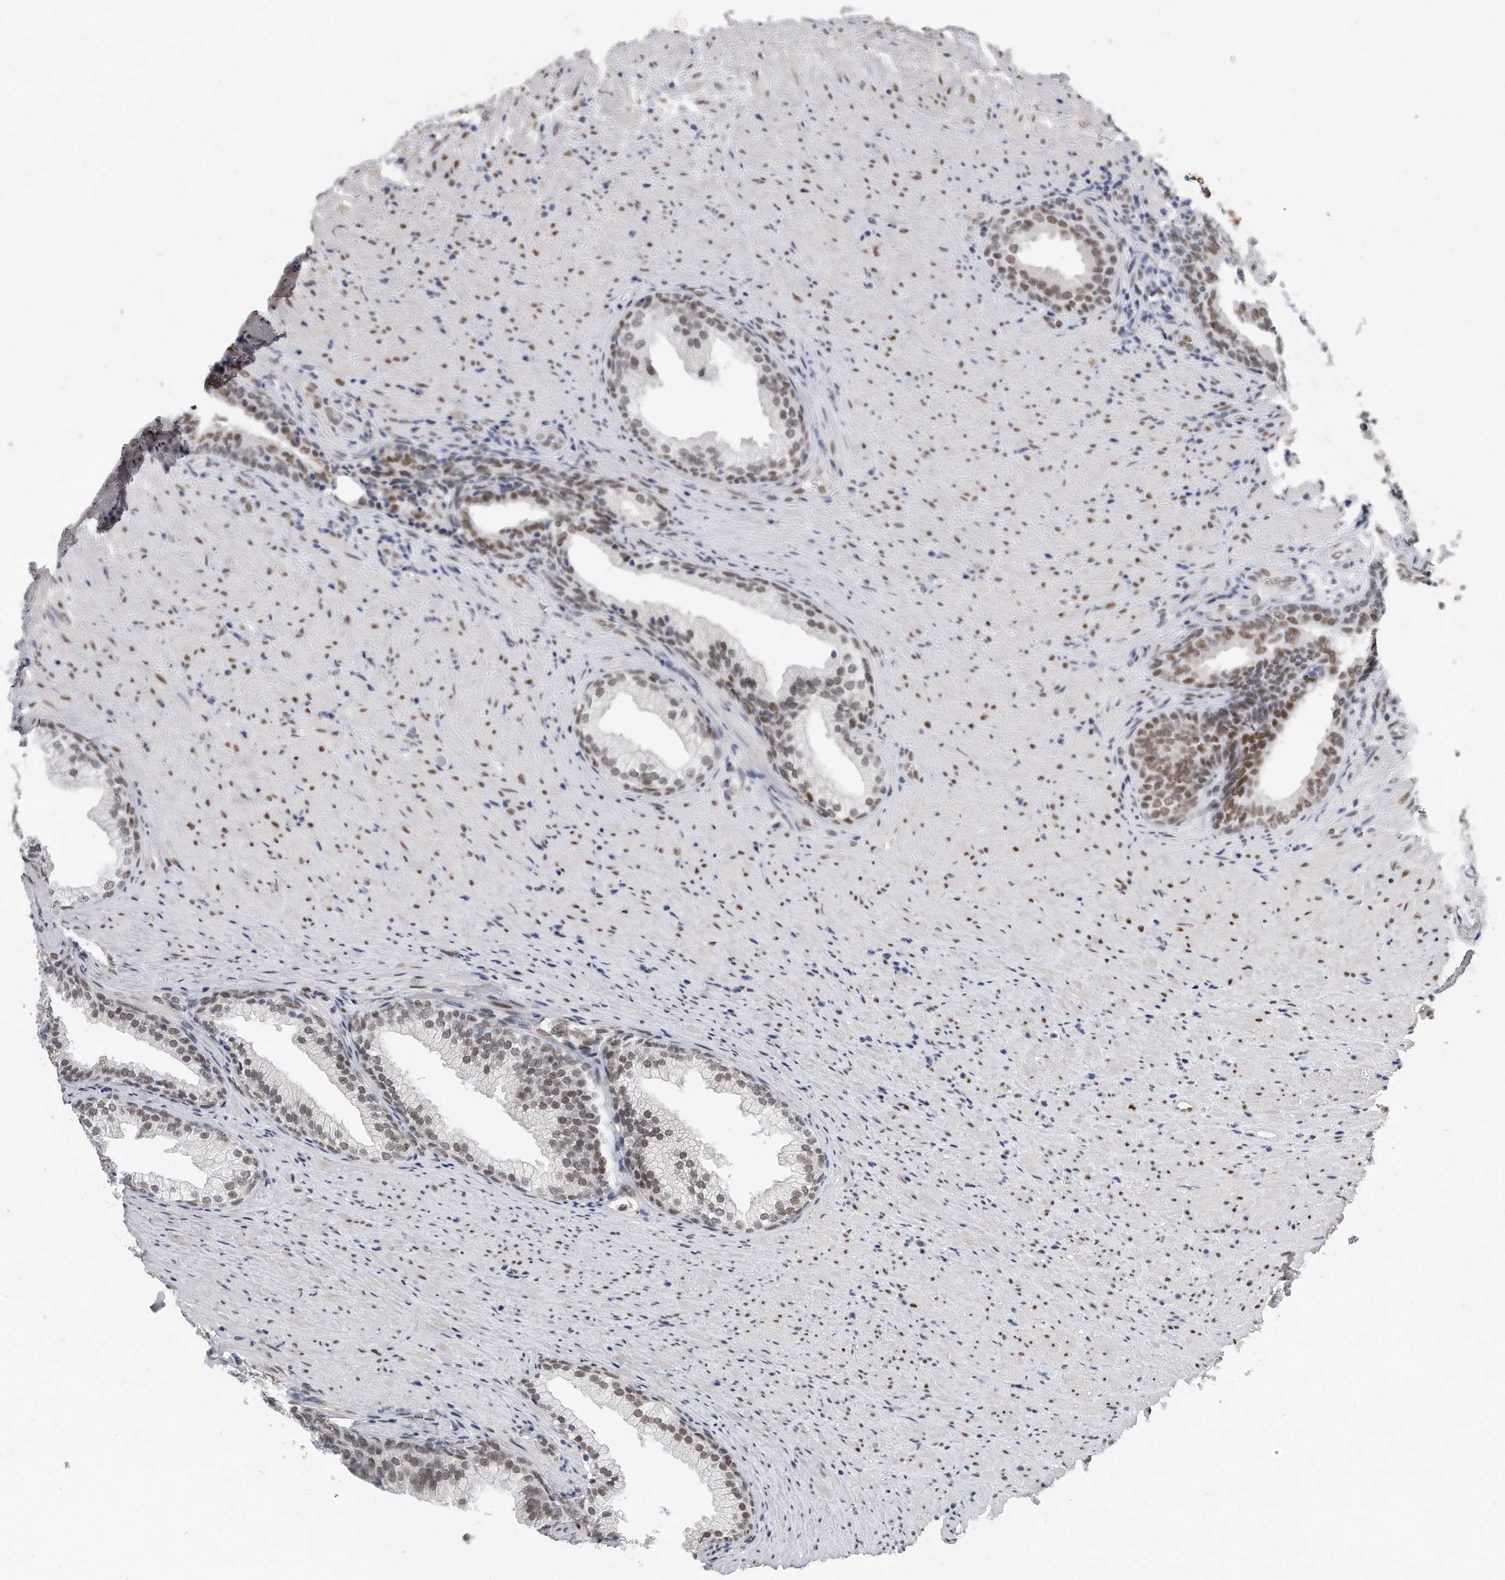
{"staining": {"intensity": "moderate", "quantity": "25%-75%", "location": "nuclear"}, "tissue": "prostate", "cell_type": "Glandular cells", "image_type": "normal", "snomed": [{"axis": "morphology", "description": "Normal tissue, NOS"}, {"axis": "topography", "description": "Prostate"}], "caption": "Immunohistochemical staining of benign prostate exhibits 25%-75% levels of moderate nuclear protein expression in about 25%-75% of glandular cells. The staining was performed using DAB, with brown indicating positive protein expression. Nuclei are stained blue with hematoxylin.", "gene": "CTBP2", "patient": {"sex": "male", "age": 76}}